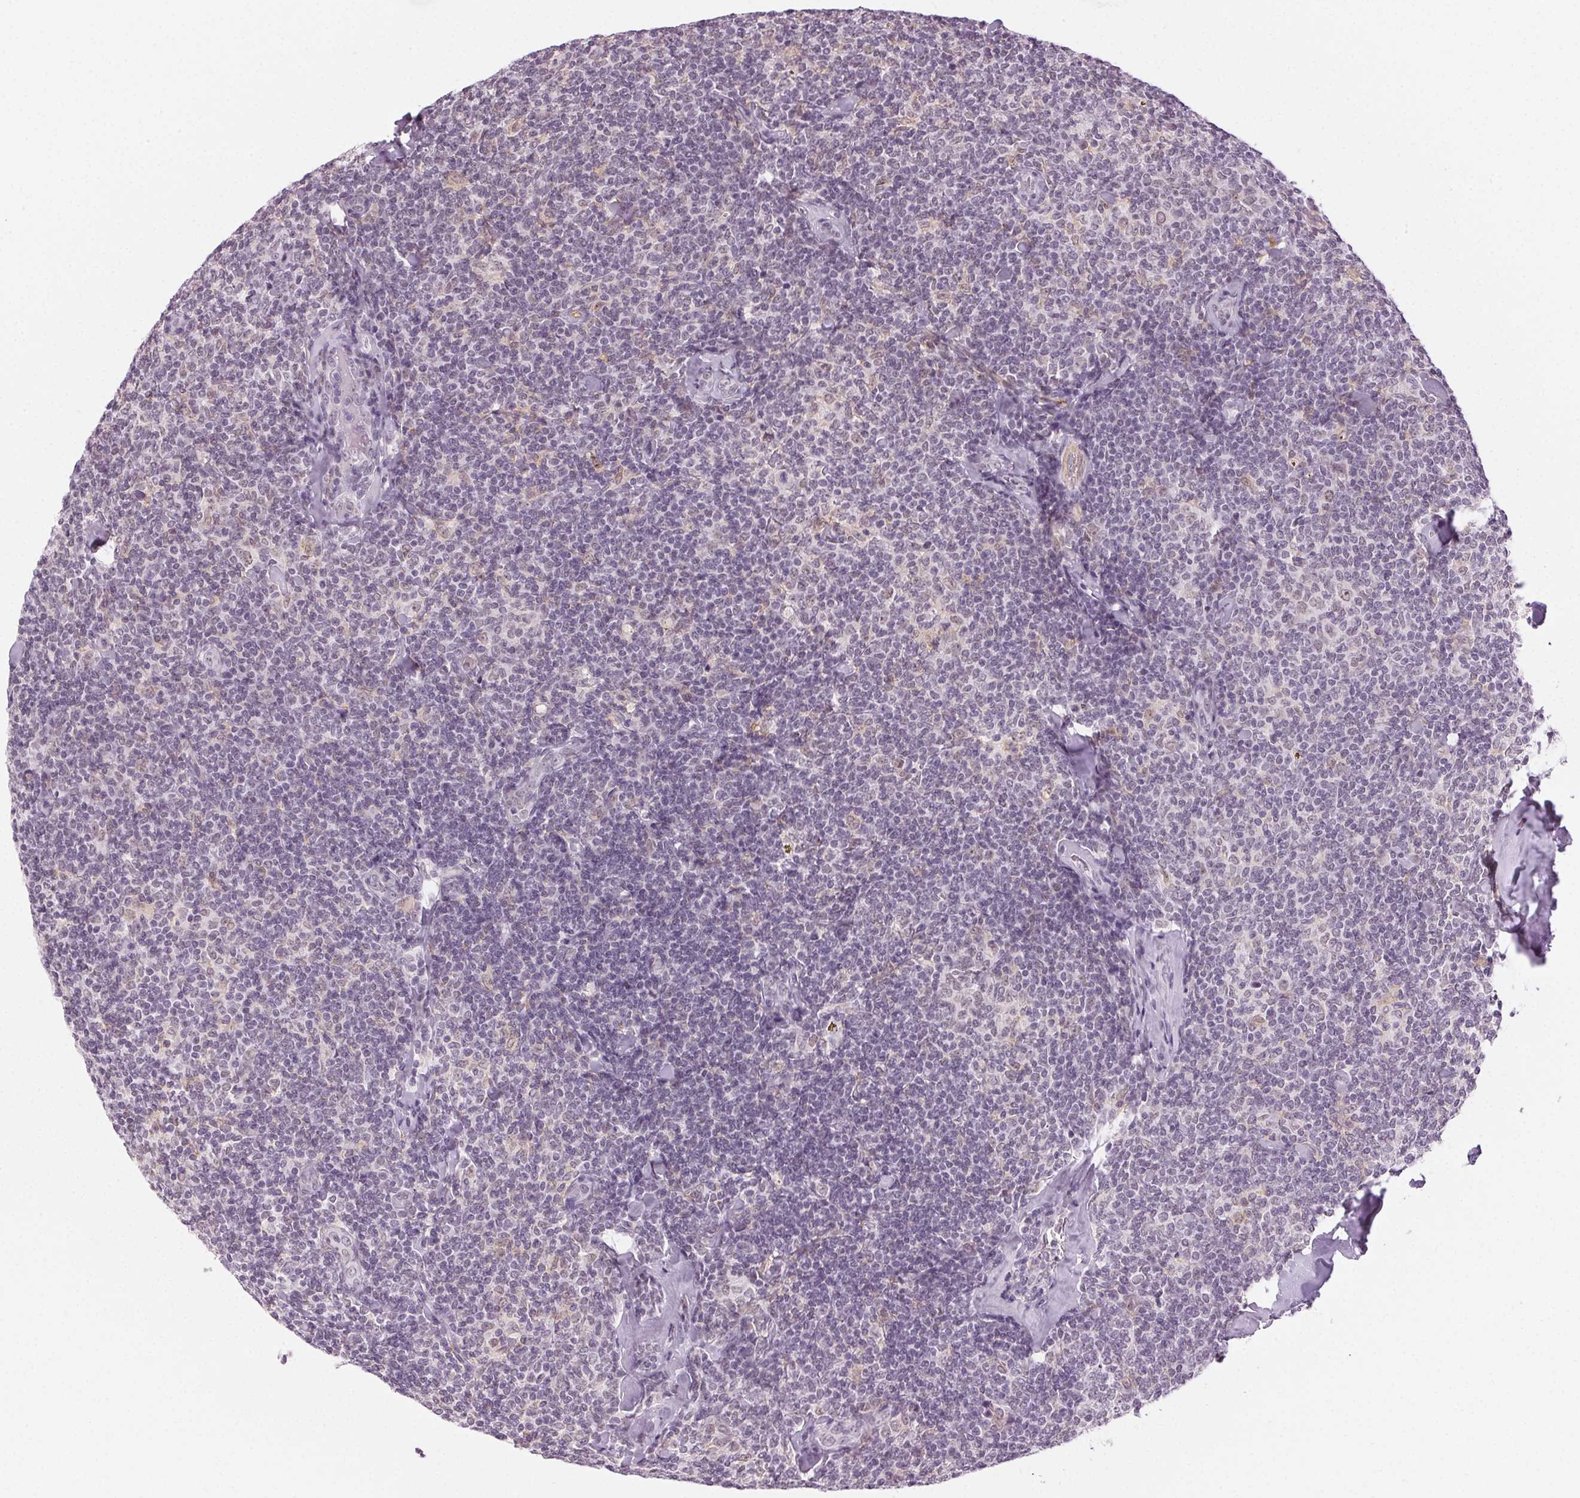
{"staining": {"intensity": "negative", "quantity": "none", "location": "none"}, "tissue": "lymphoma", "cell_type": "Tumor cells", "image_type": "cancer", "snomed": [{"axis": "morphology", "description": "Malignant lymphoma, non-Hodgkin's type, Low grade"}, {"axis": "topography", "description": "Lymph node"}], "caption": "A high-resolution micrograph shows immunohistochemistry (IHC) staining of lymphoma, which shows no significant positivity in tumor cells.", "gene": "AIF1L", "patient": {"sex": "female", "age": 56}}